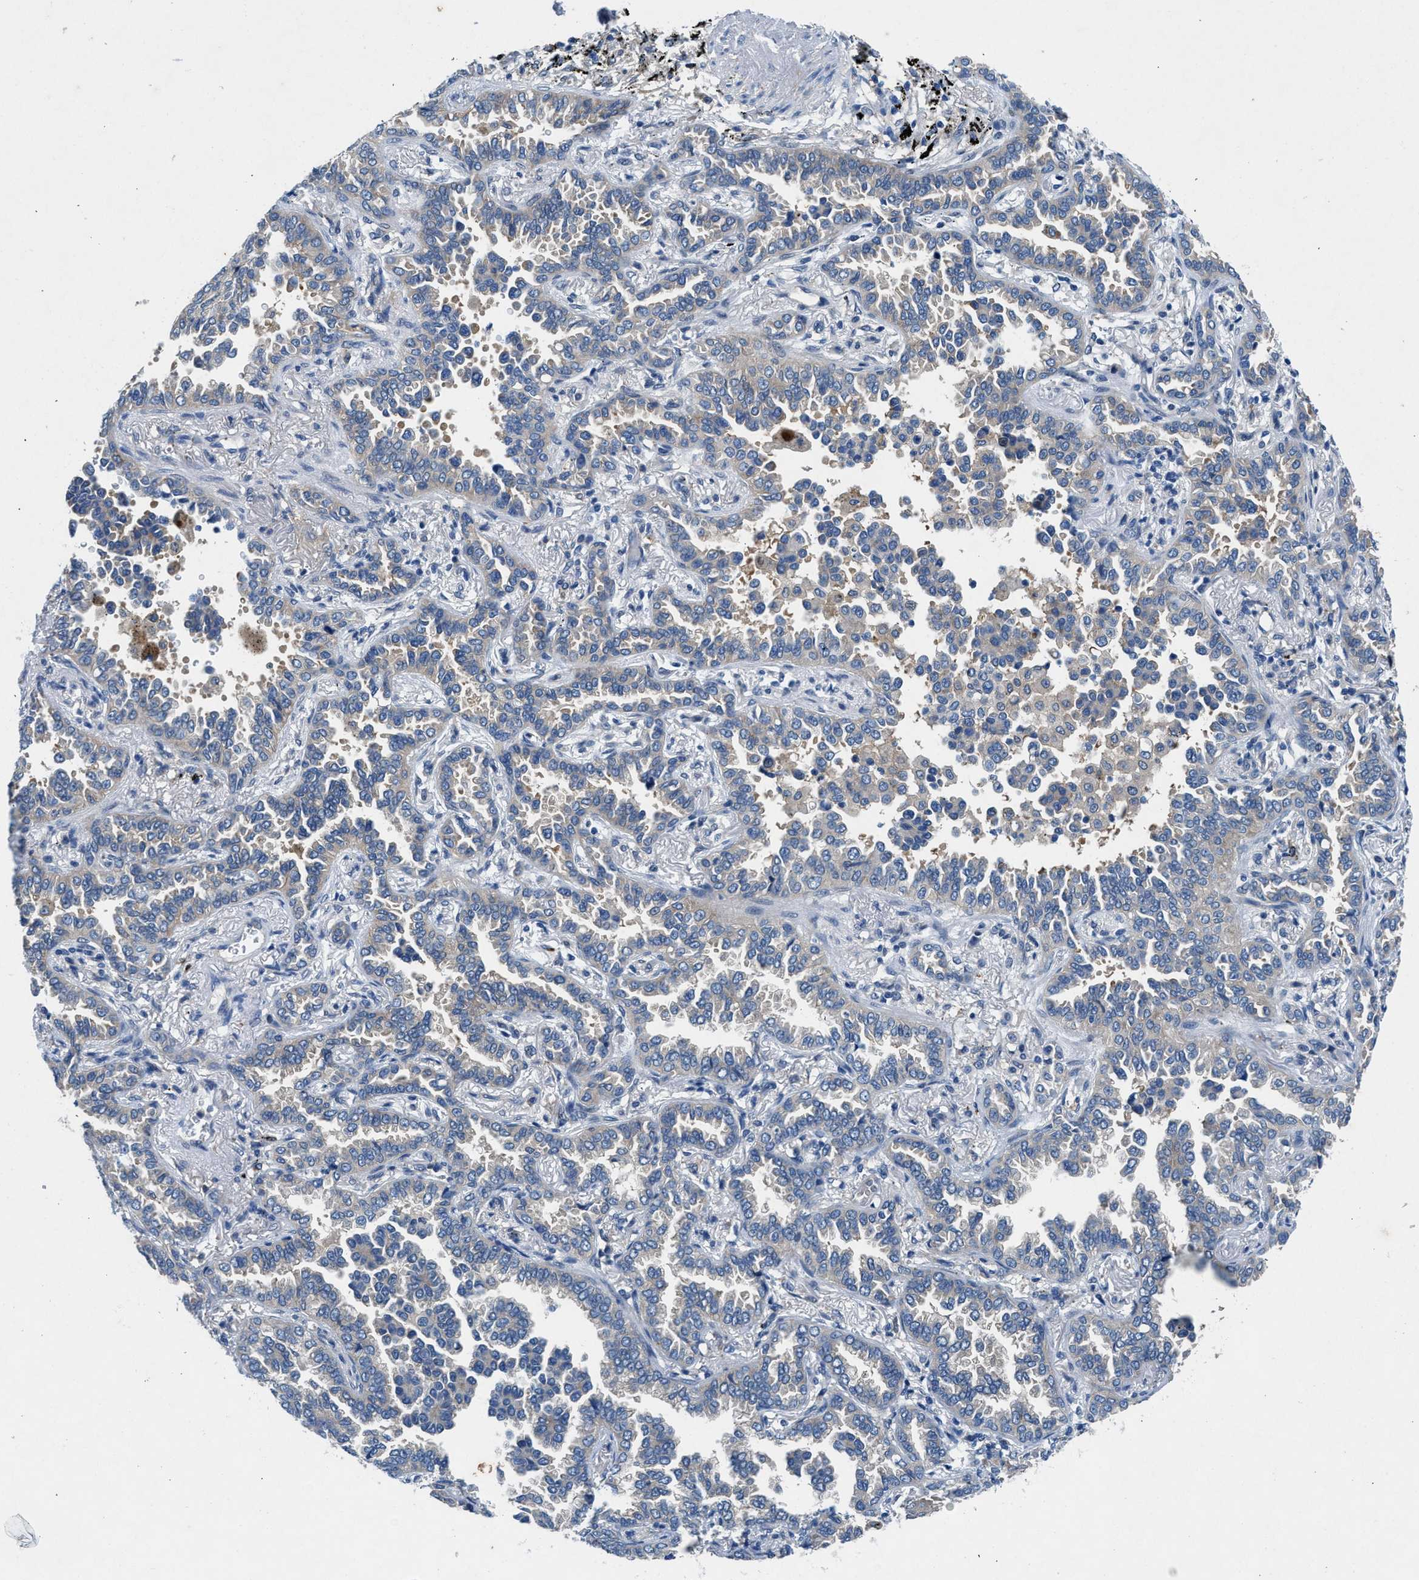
{"staining": {"intensity": "weak", "quantity": "<25%", "location": "cytoplasmic/membranous"}, "tissue": "lung cancer", "cell_type": "Tumor cells", "image_type": "cancer", "snomed": [{"axis": "morphology", "description": "Normal tissue, NOS"}, {"axis": "morphology", "description": "Adenocarcinoma, NOS"}, {"axis": "topography", "description": "Lung"}], "caption": "The image displays no significant staining in tumor cells of lung cancer.", "gene": "COPS2", "patient": {"sex": "male", "age": 59}}